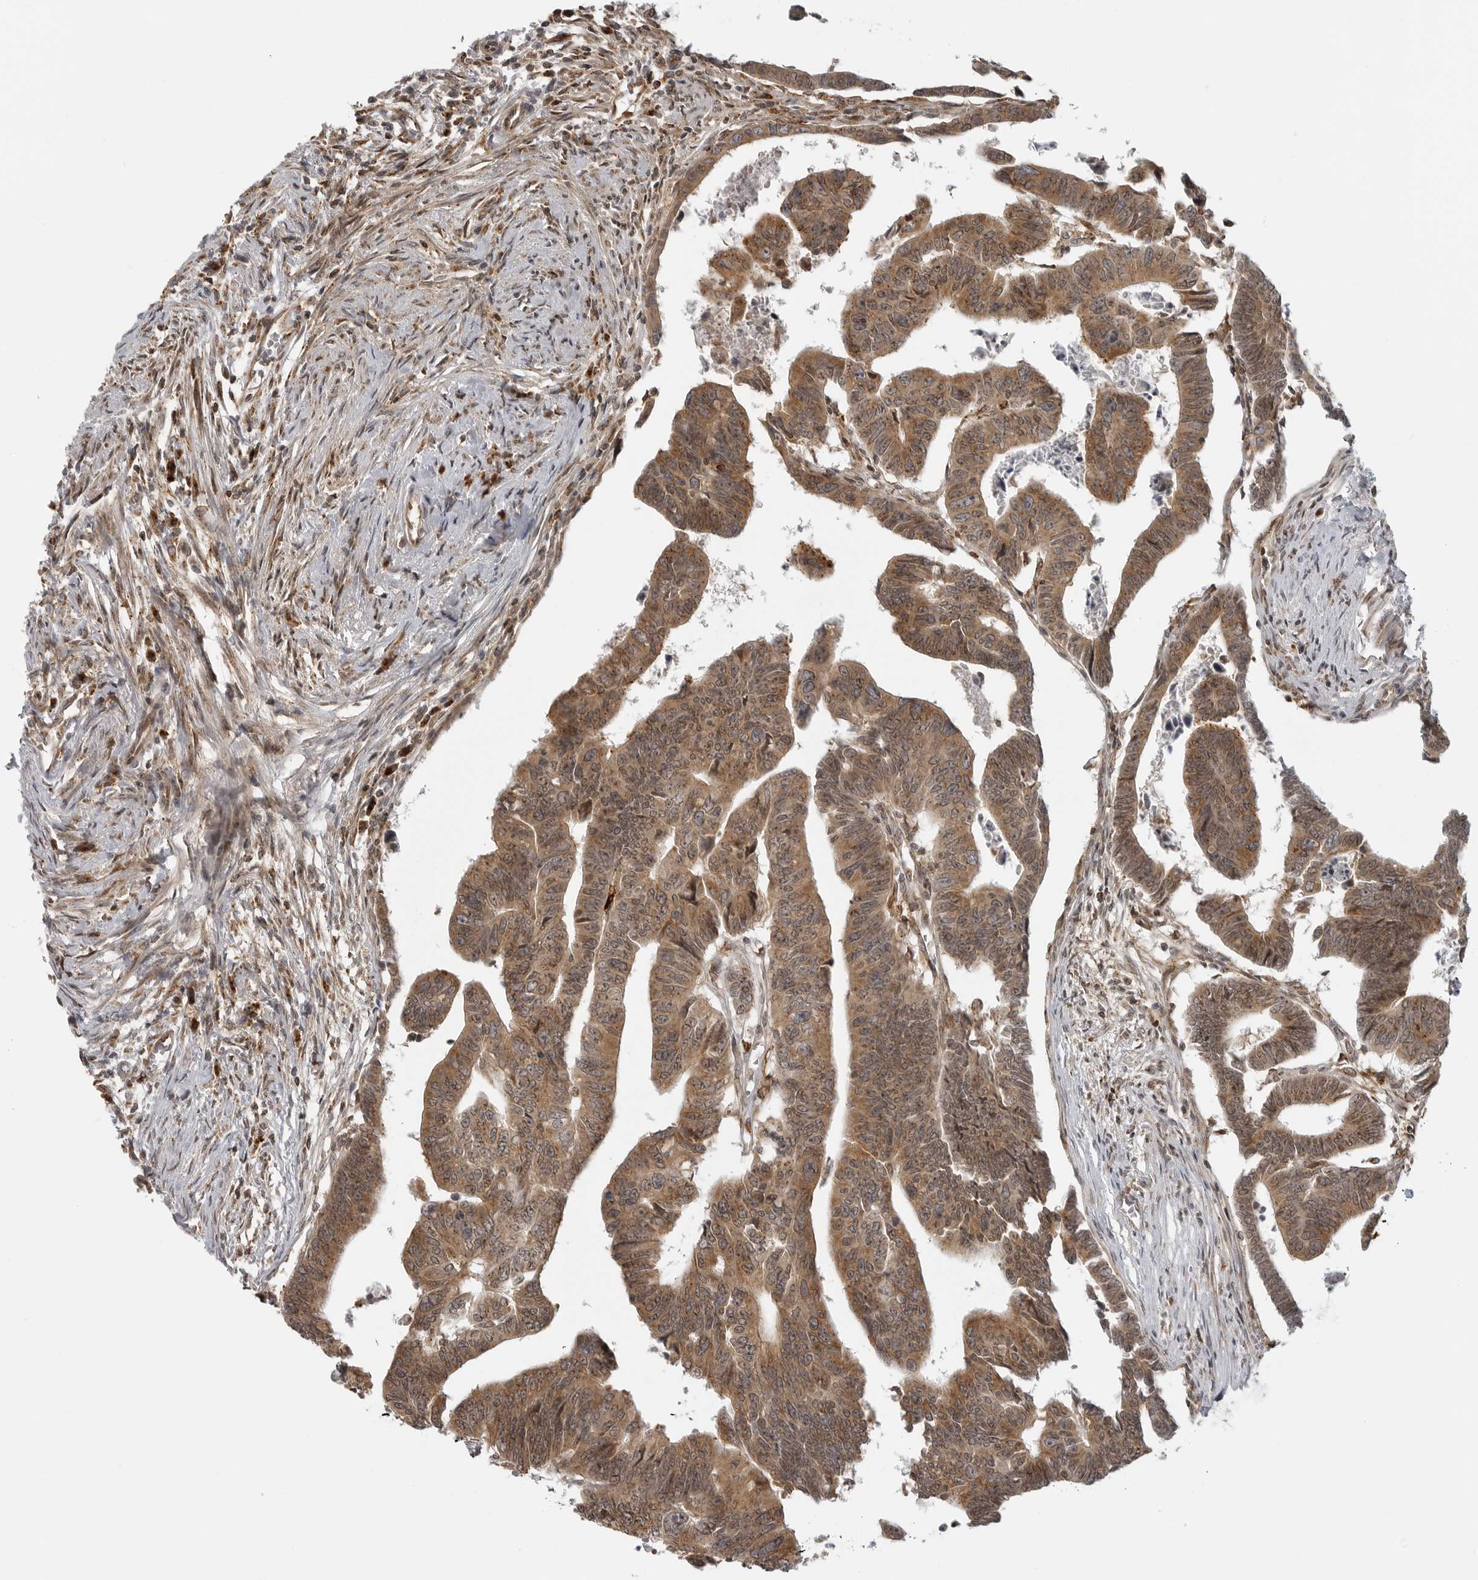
{"staining": {"intensity": "moderate", "quantity": ">75%", "location": "cytoplasmic/membranous,nuclear"}, "tissue": "colorectal cancer", "cell_type": "Tumor cells", "image_type": "cancer", "snomed": [{"axis": "morphology", "description": "Adenocarcinoma, NOS"}, {"axis": "topography", "description": "Rectum"}], "caption": "Colorectal adenocarcinoma tissue exhibits moderate cytoplasmic/membranous and nuclear expression in about >75% of tumor cells (DAB (3,3'-diaminobenzidine) IHC, brown staining for protein, blue staining for nuclei).", "gene": "COPA", "patient": {"sex": "female", "age": 65}}